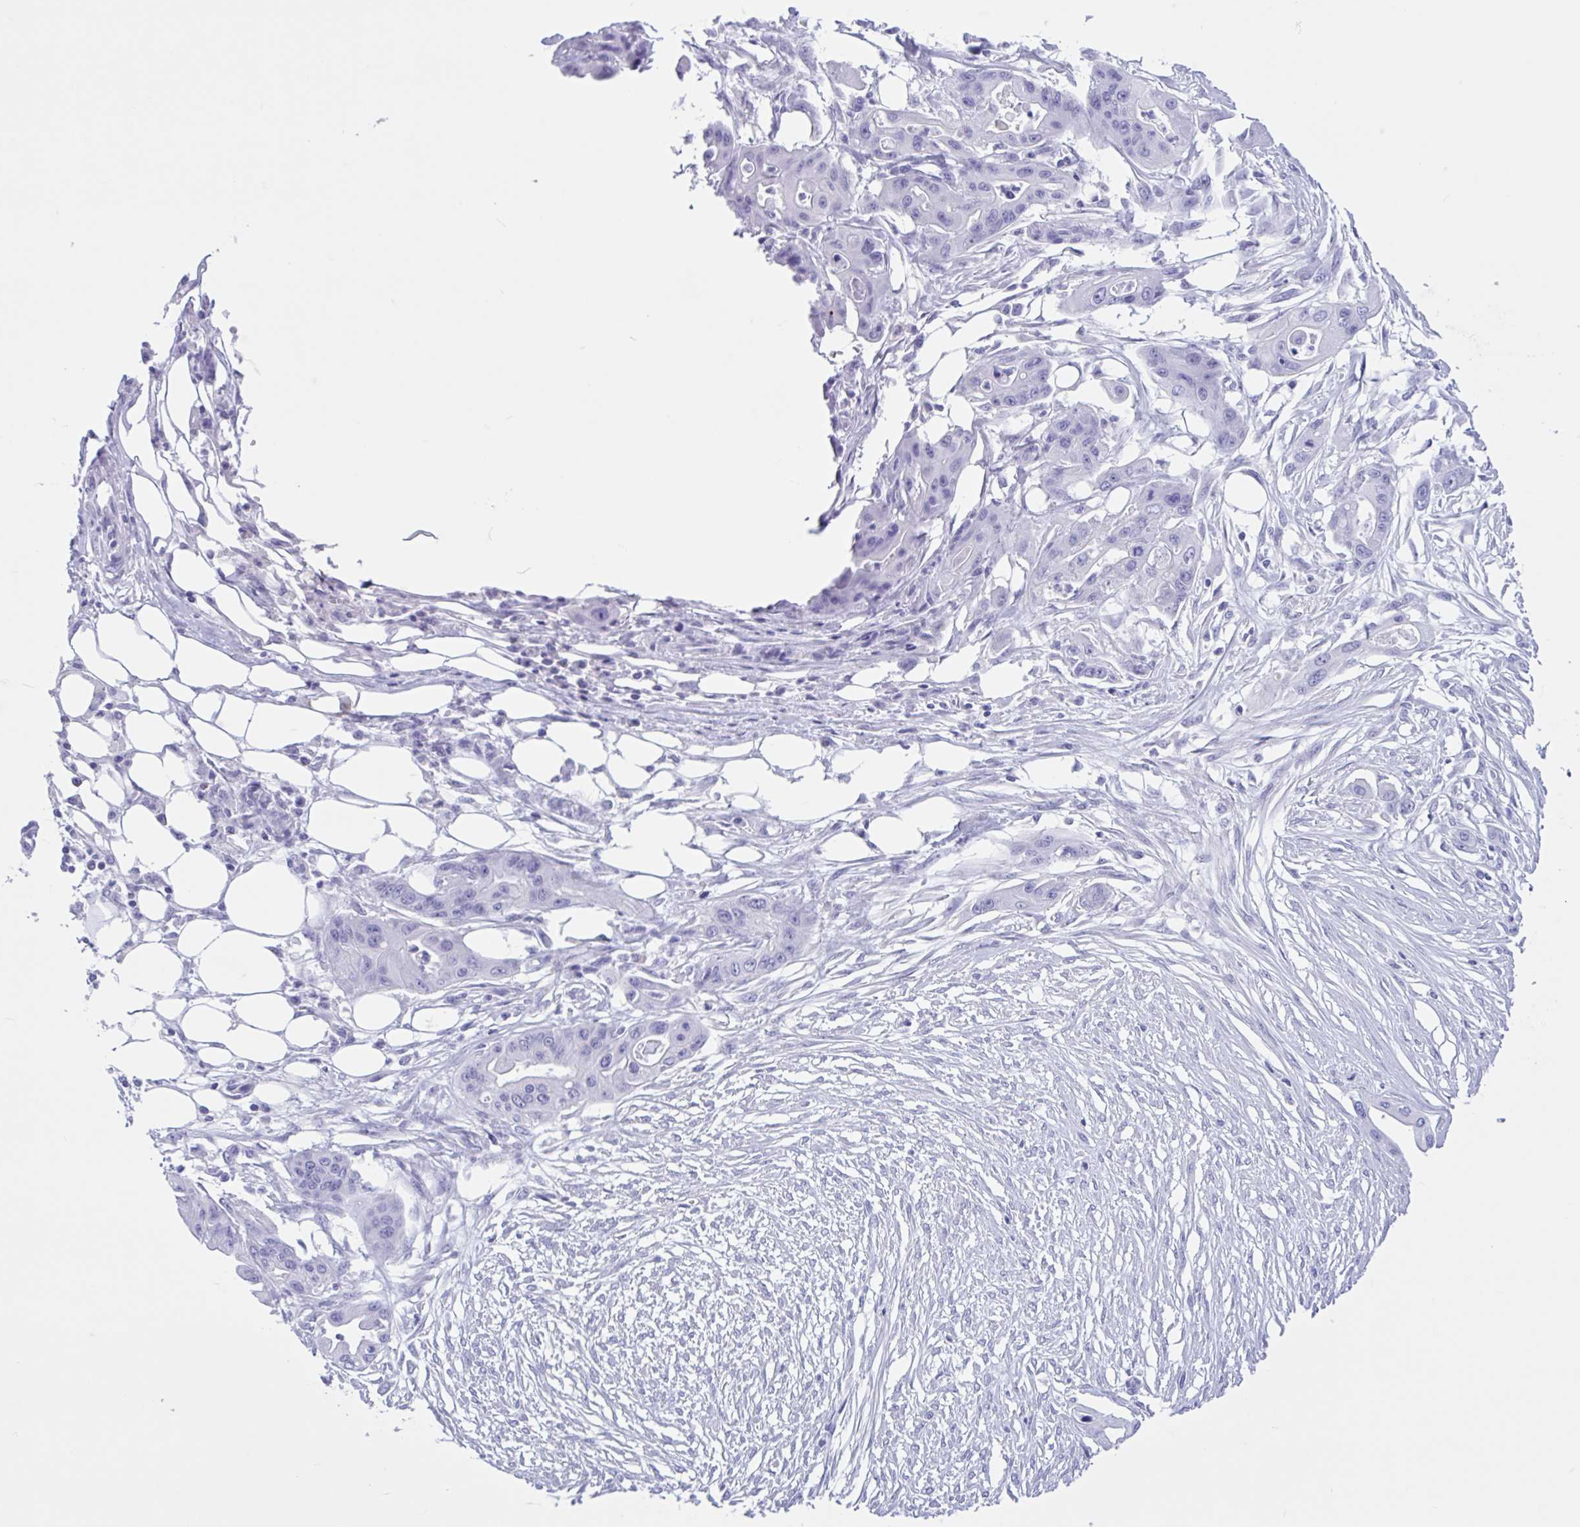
{"staining": {"intensity": "negative", "quantity": "none", "location": "none"}, "tissue": "ovarian cancer", "cell_type": "Tumor cells", "image_type": "cancer", "snomed": [{"axis": "morphology", "description": "Cystadenocarcinoma, mucinous, NOS"}, {"axis": "topography", "description": "Ovary"}], "caption": "This is an immunohistochemistry photomicrograph of human mucinous cystadenocarcinoma (ovarian). There is no expression in tumor cells.", "gene": "OR4N4", "patient": {"sex": "female", "age": 70}}